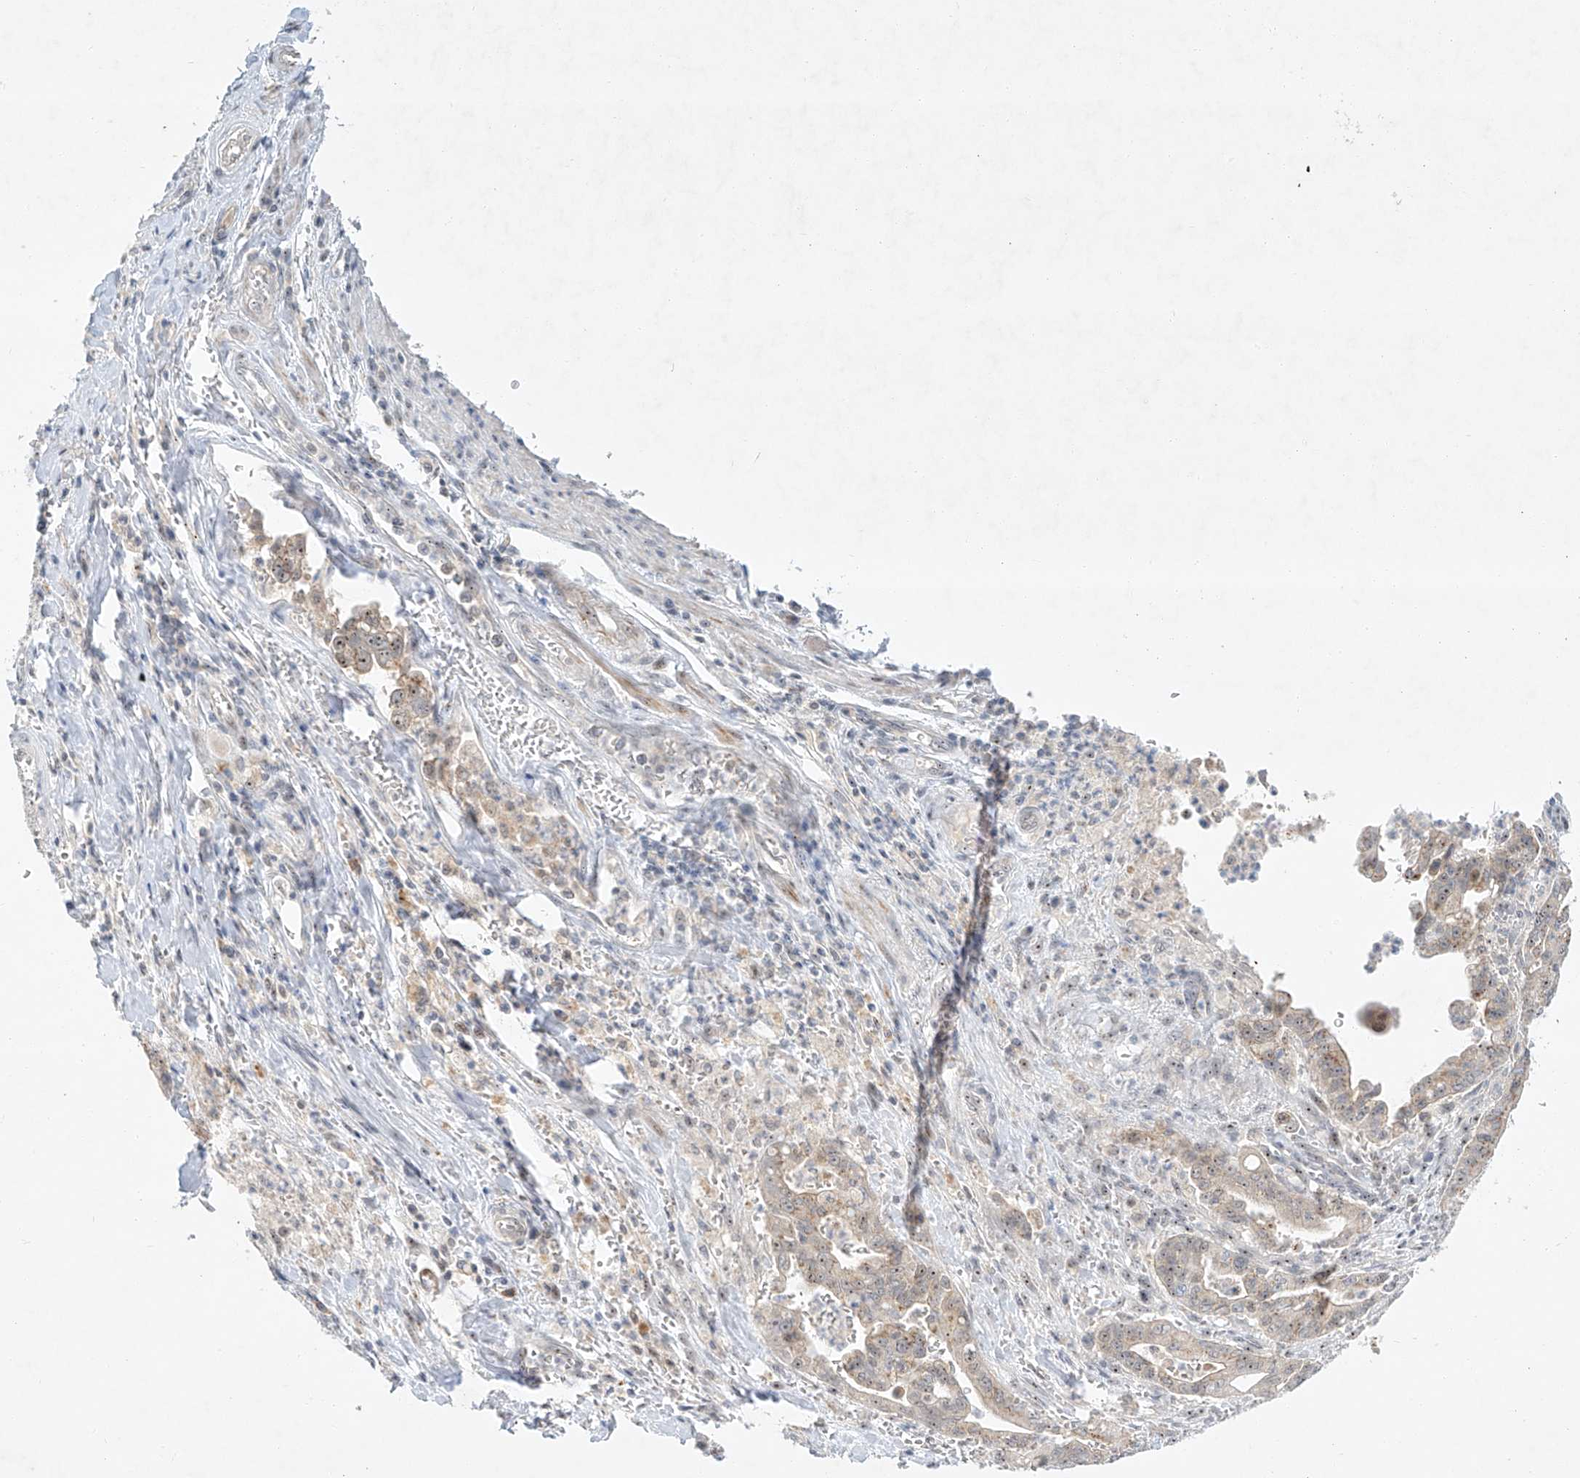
{"staining": {"intensity": "moderate", "quantity": "25%-75%", "location": "cytoplasmic/membranous,nuclear"}, "tissue": "pancreatic cancer", "cell_type": "Tumor cells", "image_type": "cancer", "snomed": [{"axis": "morphology", "description": "Adenocarcinoma, NOS"}, {"axis": "topography", "description": "Pancreas"}], "caption": "About 25%-75% of tumor cells in human pancreatic adenocarcinoma show moderate cytoplasmic/membranous and nuclear protein expression as visualized by brown immunohistochemical staining.", "gene": "PAK6", "patient": {"sex": "male", "age": 70}}